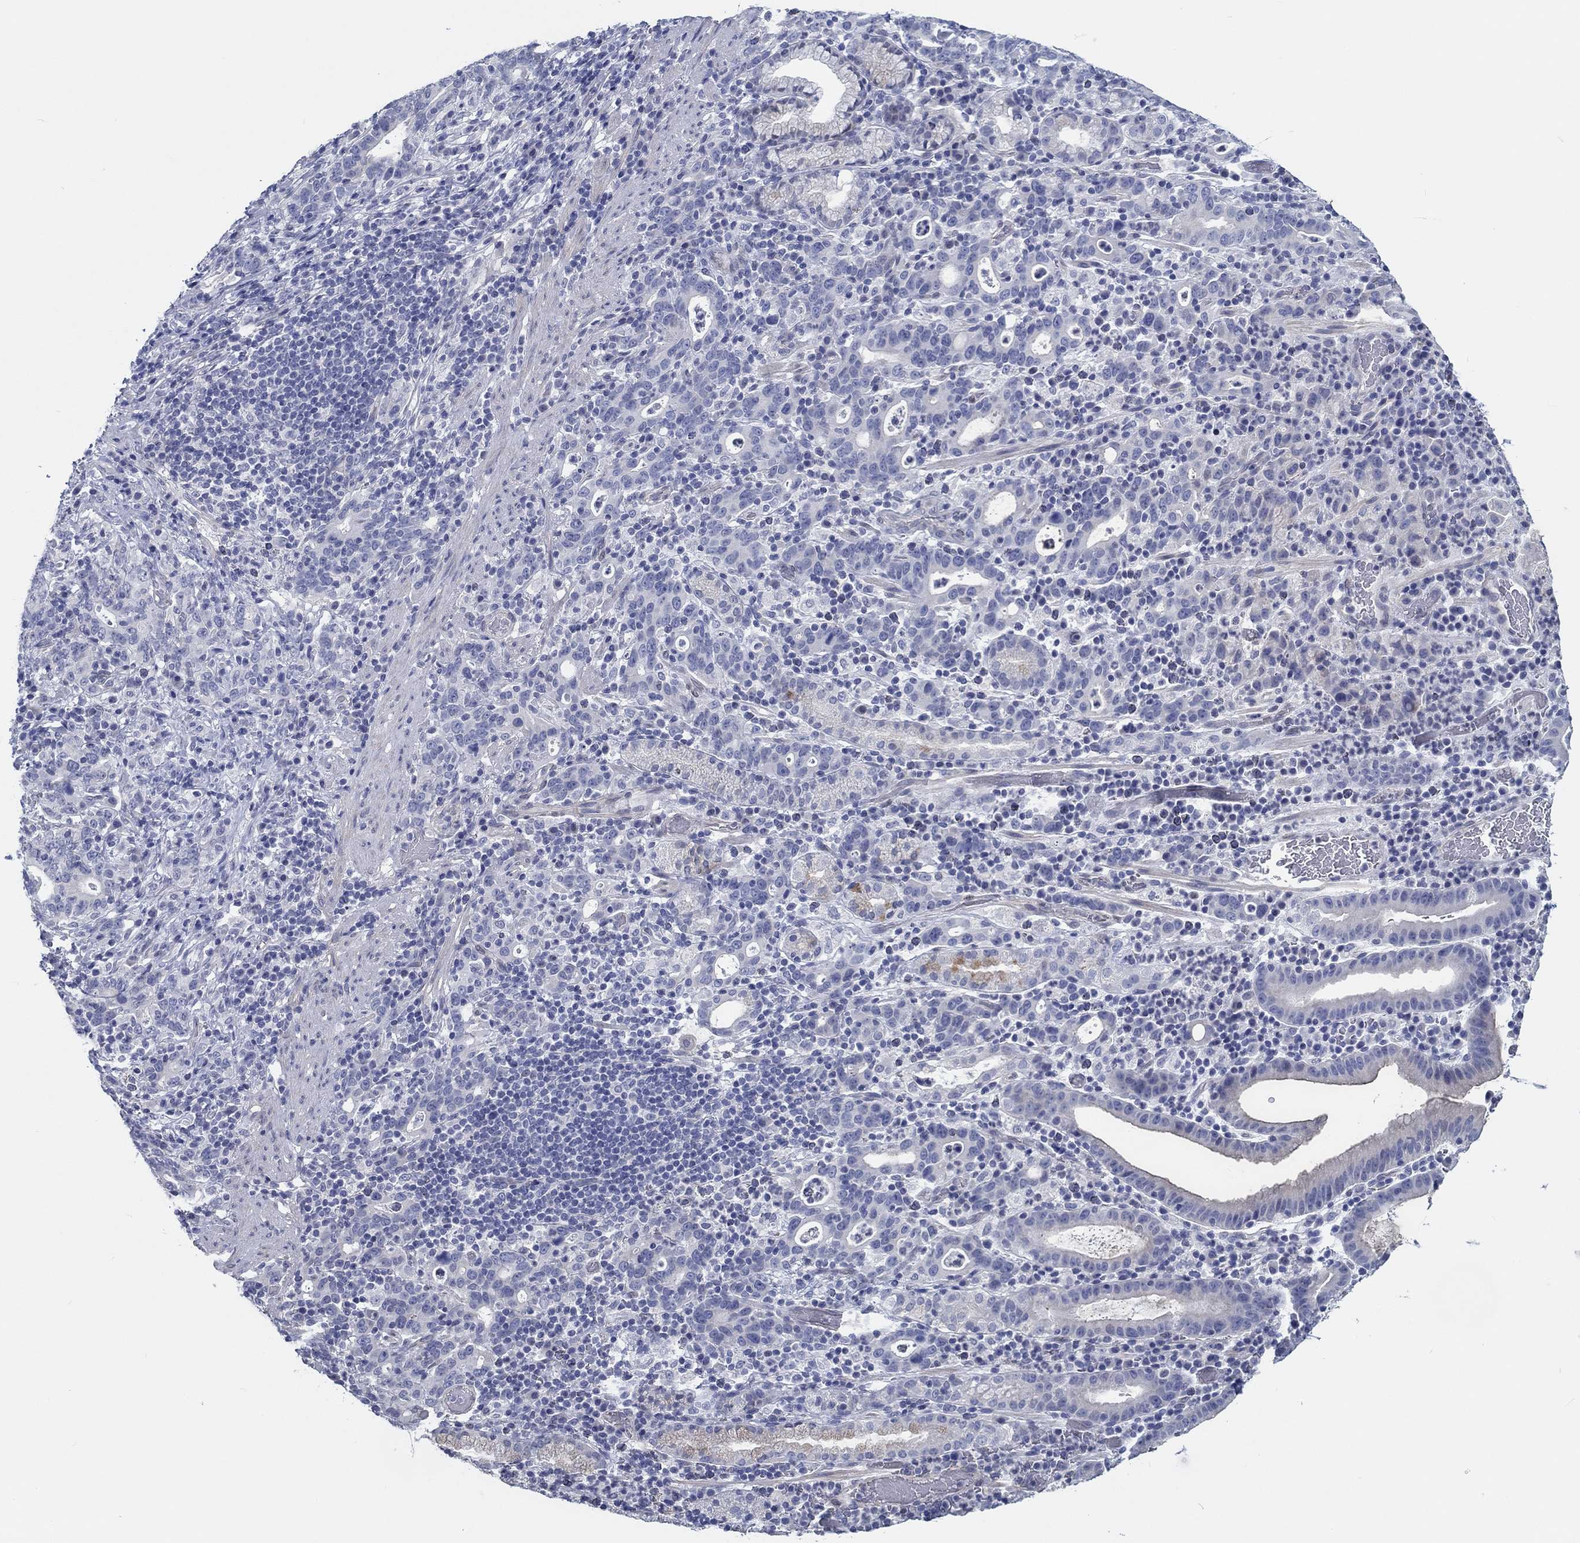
{"staining": {"intensity": "negative", "quantity": "none", "location": "none"}, "tissue": "stomach cancer", "cell_type": "Tumor cells", "image_type": "cancer", "snomed": [{"axis": "morphology", "description": "Adenocarcinoma, NOS"}, {"axis": "topography", "description": "Stomach"}], "caption": "The immunohistochemistry (IHC) image has no significant staining in tumor cells of stomach cancer tissue.", "gene": "CRYGD", "patient": {"sex": "male", "age": 79}}